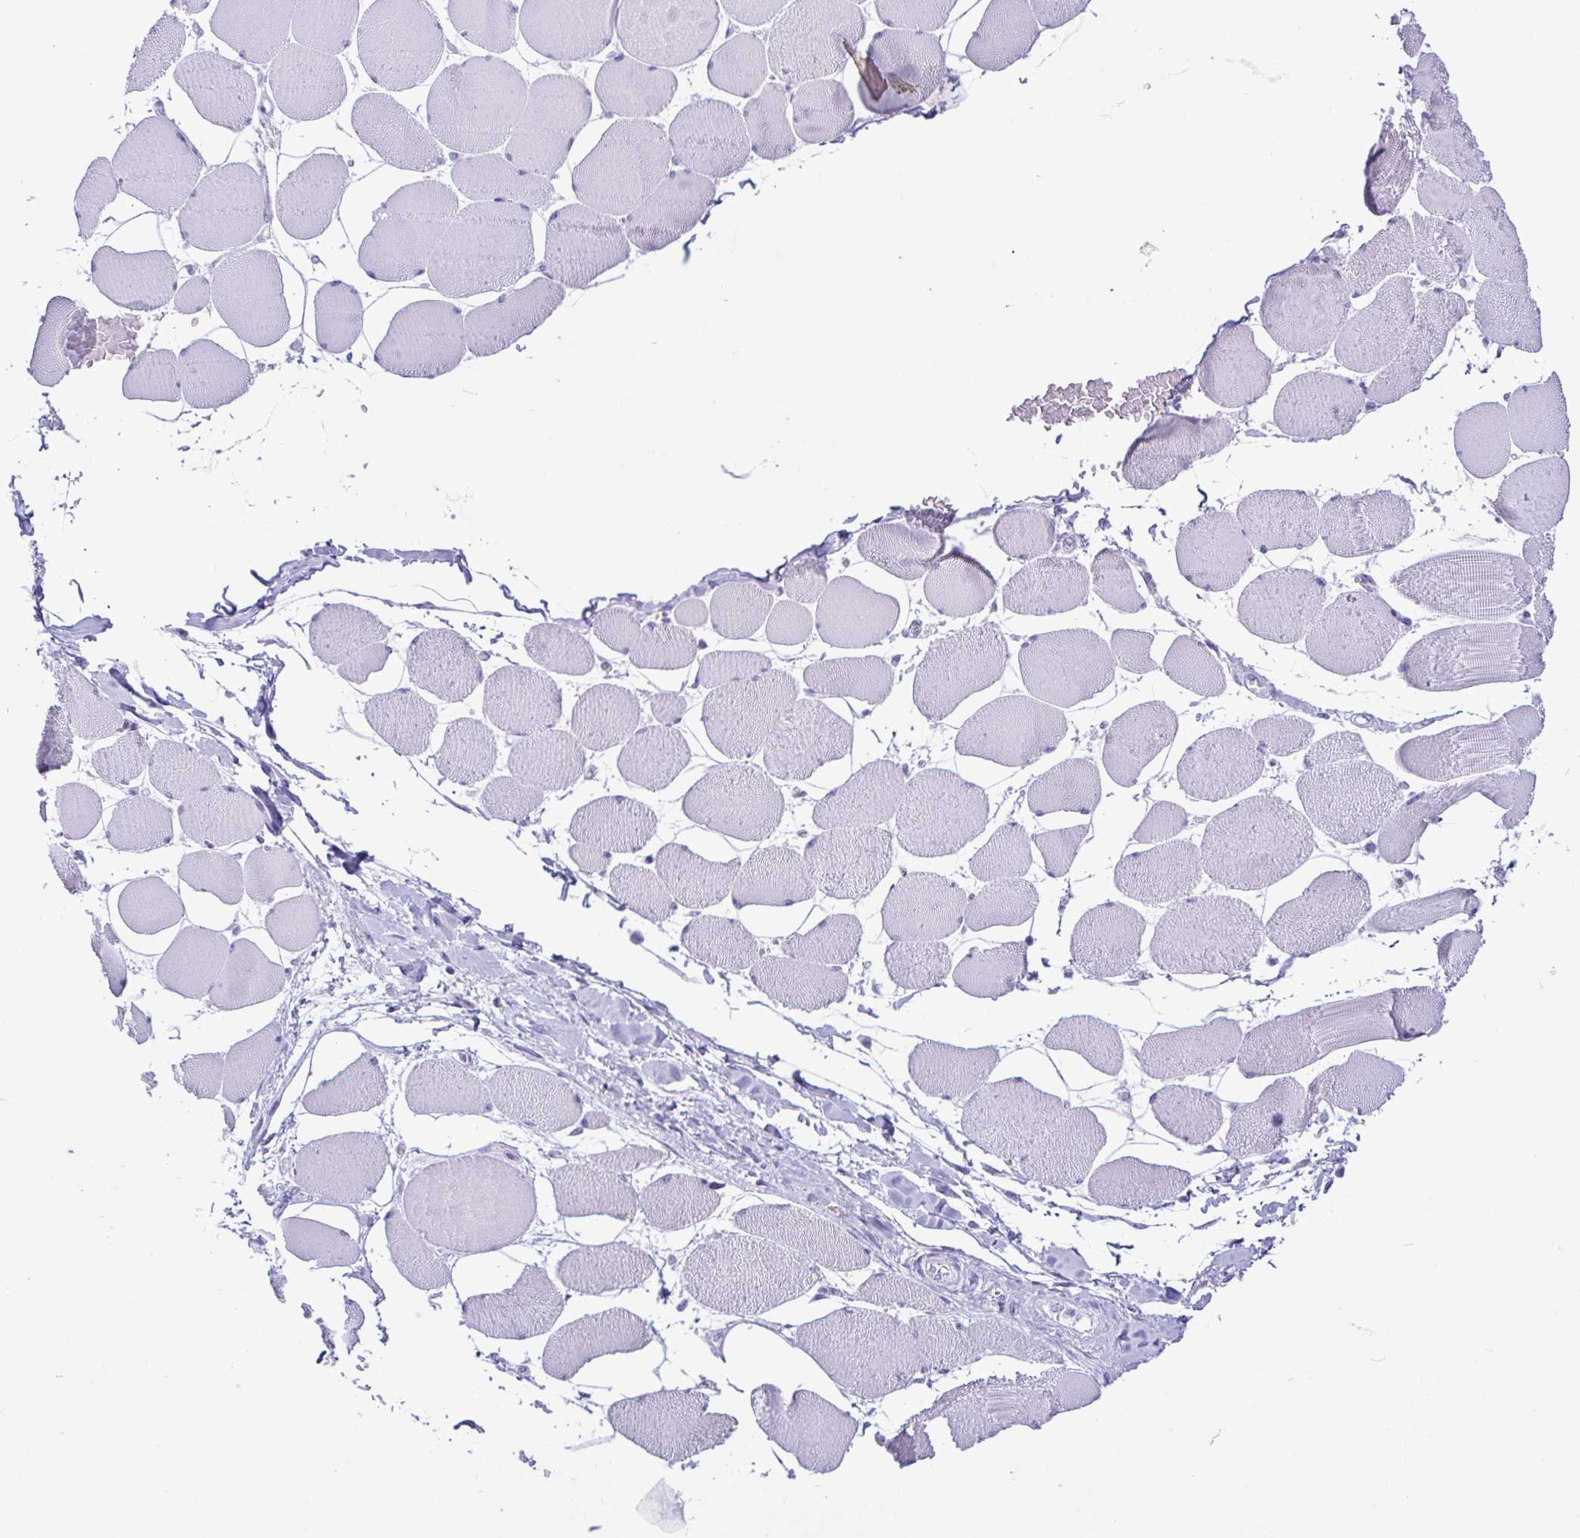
{"staining": {"intensity": "negative", "quantity": "none", "location": "none"}, "tissue": "skeletal muscle", "cell_type": "Myocytes", "image_type": "normal", "snomed": [{"axis": "morphology", "description": "Normal tissue, NOS"}, {"axis": "topography", "description": "Skeletal muscle"}], "caption": "High power microscopy photomicrograph of an IHC micrograph of unremarkable skeletal muscle, revealing no significant expression in myocytes. Nuclei are stained in blue.", "gene": "SPATA16", "patient": {"sex": "female", "age": 75}}